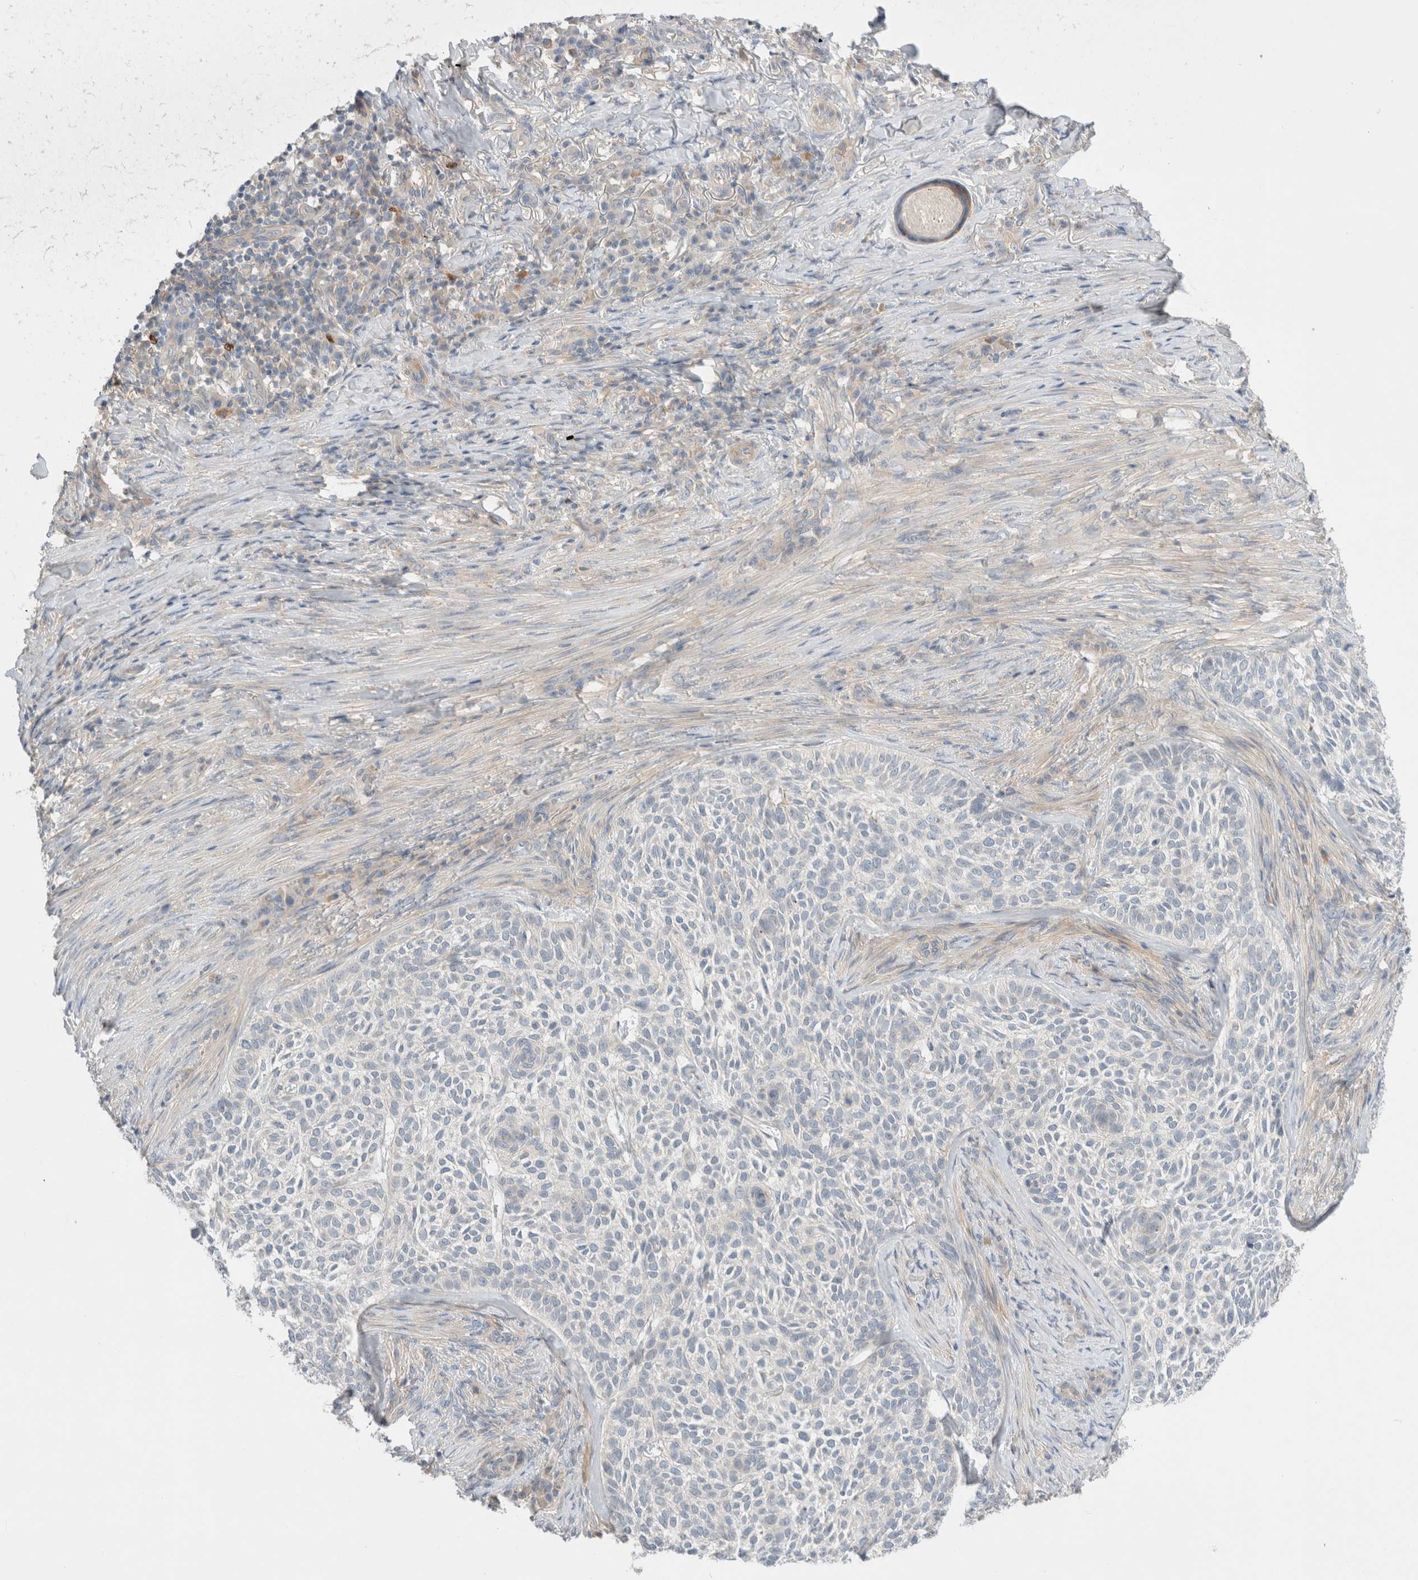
{"staining": {"intensity": "negative", "quantity": "none", "location": "none"}, "tissue": "skin cancer", "cell_type": "Tumor cells", "image_type": "cancer", "snomed": [{"axis": "morphology", "description": "Basal cell carcinoma"}, {"axis": "topography", "description": "Skin"}], "caption": "There is no significant positivity in tumor cells of skin cancer (basal cell carcinoma).", "gene": "SDR16C5", "patient": {"sex": "female", "age": 64}}